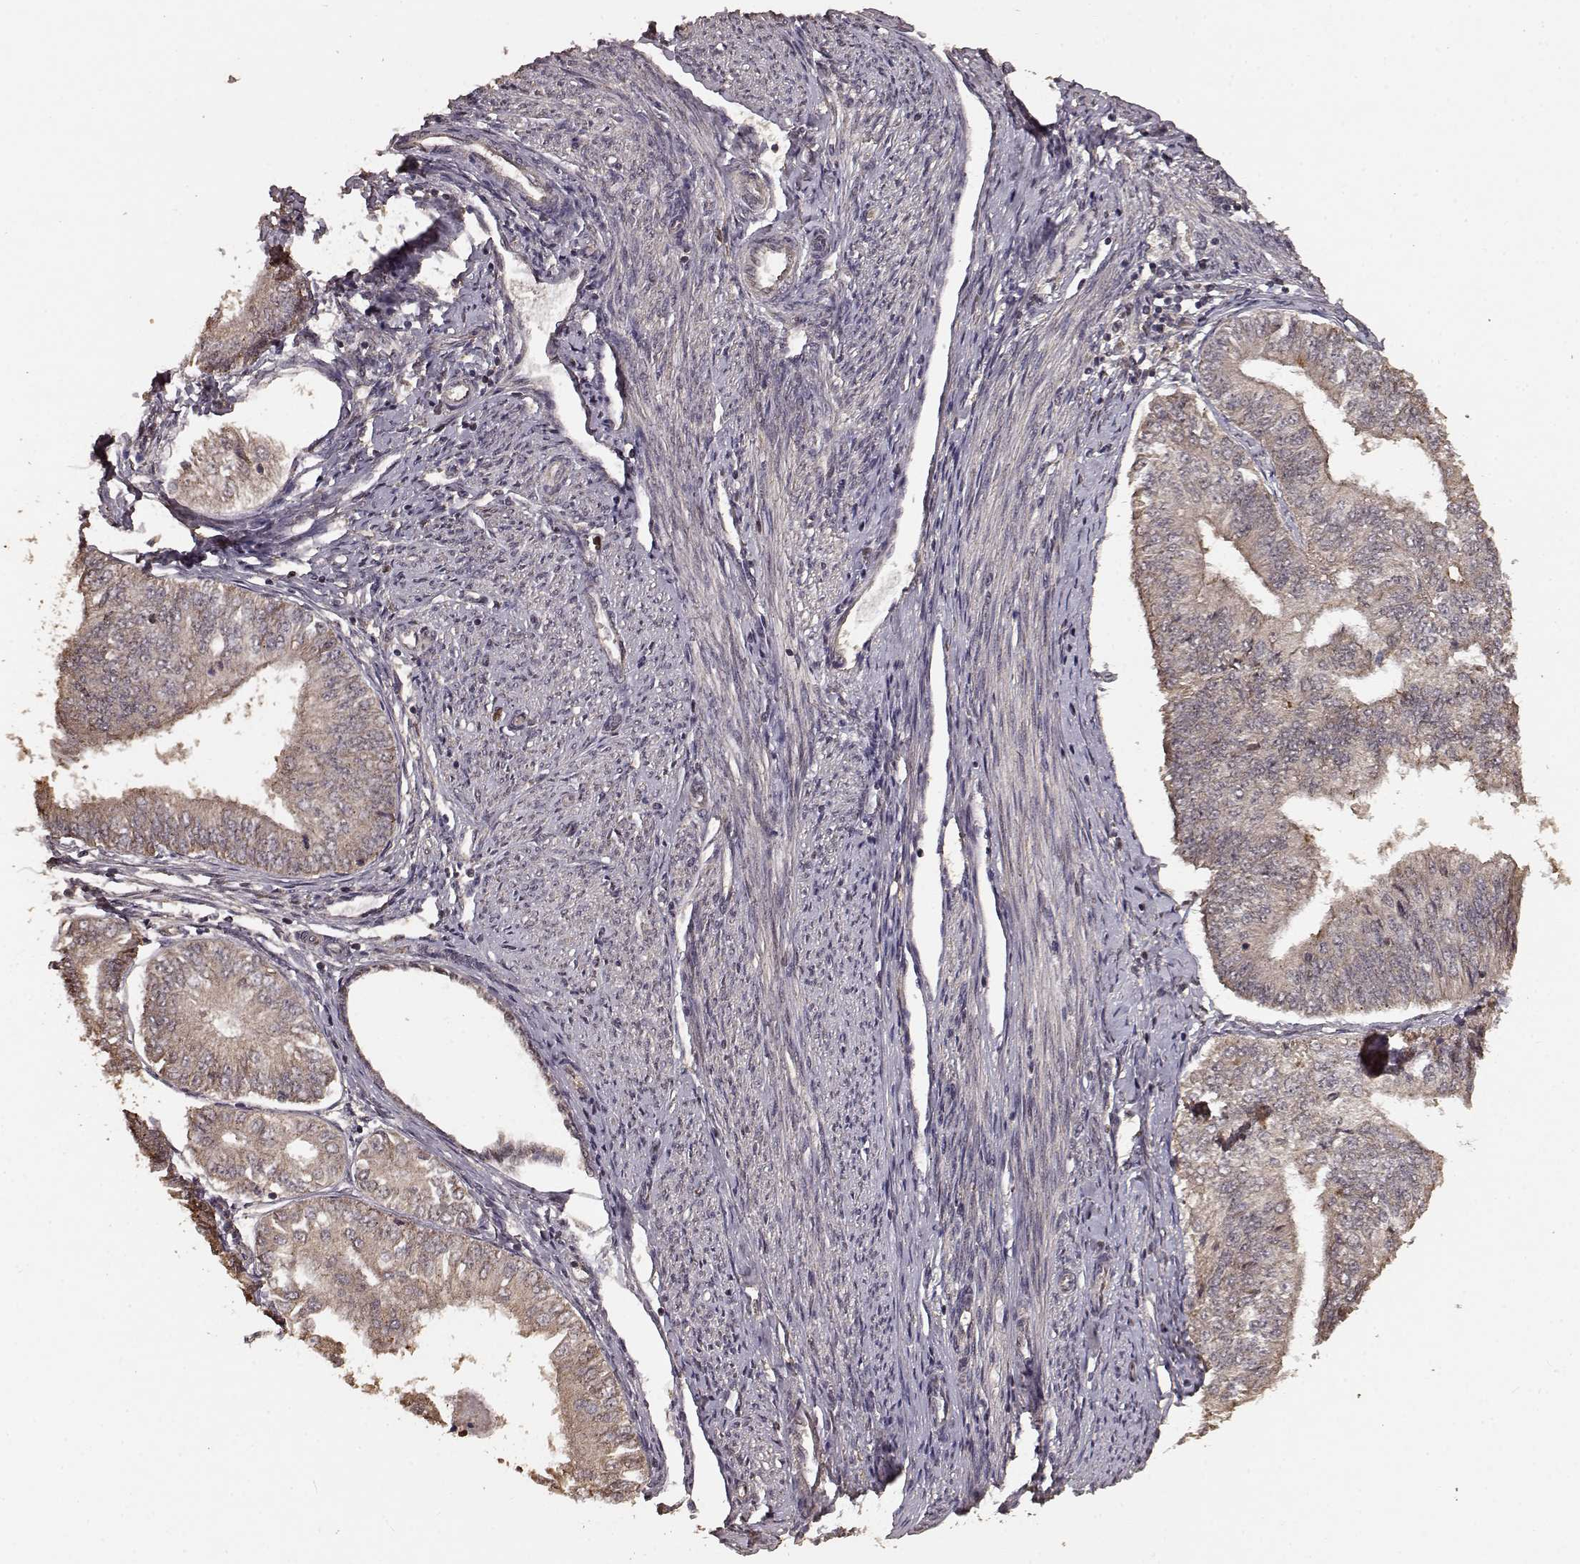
{"staining": {"intensity": "moderate", "quantity": ">75%", "location": "cytoplasmic/membranous"}, "tissue": "endometrial cancer", "cell_type": "Tumor cells", "image_type": "cancer", "snomed": [{"axis": "morphology", "description": "Adenocarcinoma, NOS"}, {"axis": "topography", "description": "Endometrium"}], "caption": "Immunohistochemical staining of human endometrial adenocarcinoma displays medium levels of moderate cytoplasmic/membranous protein positivity in approximately >75% of tumor cells.", "gene": "USP15", "patient": {"sex": "female", "age": 58}}